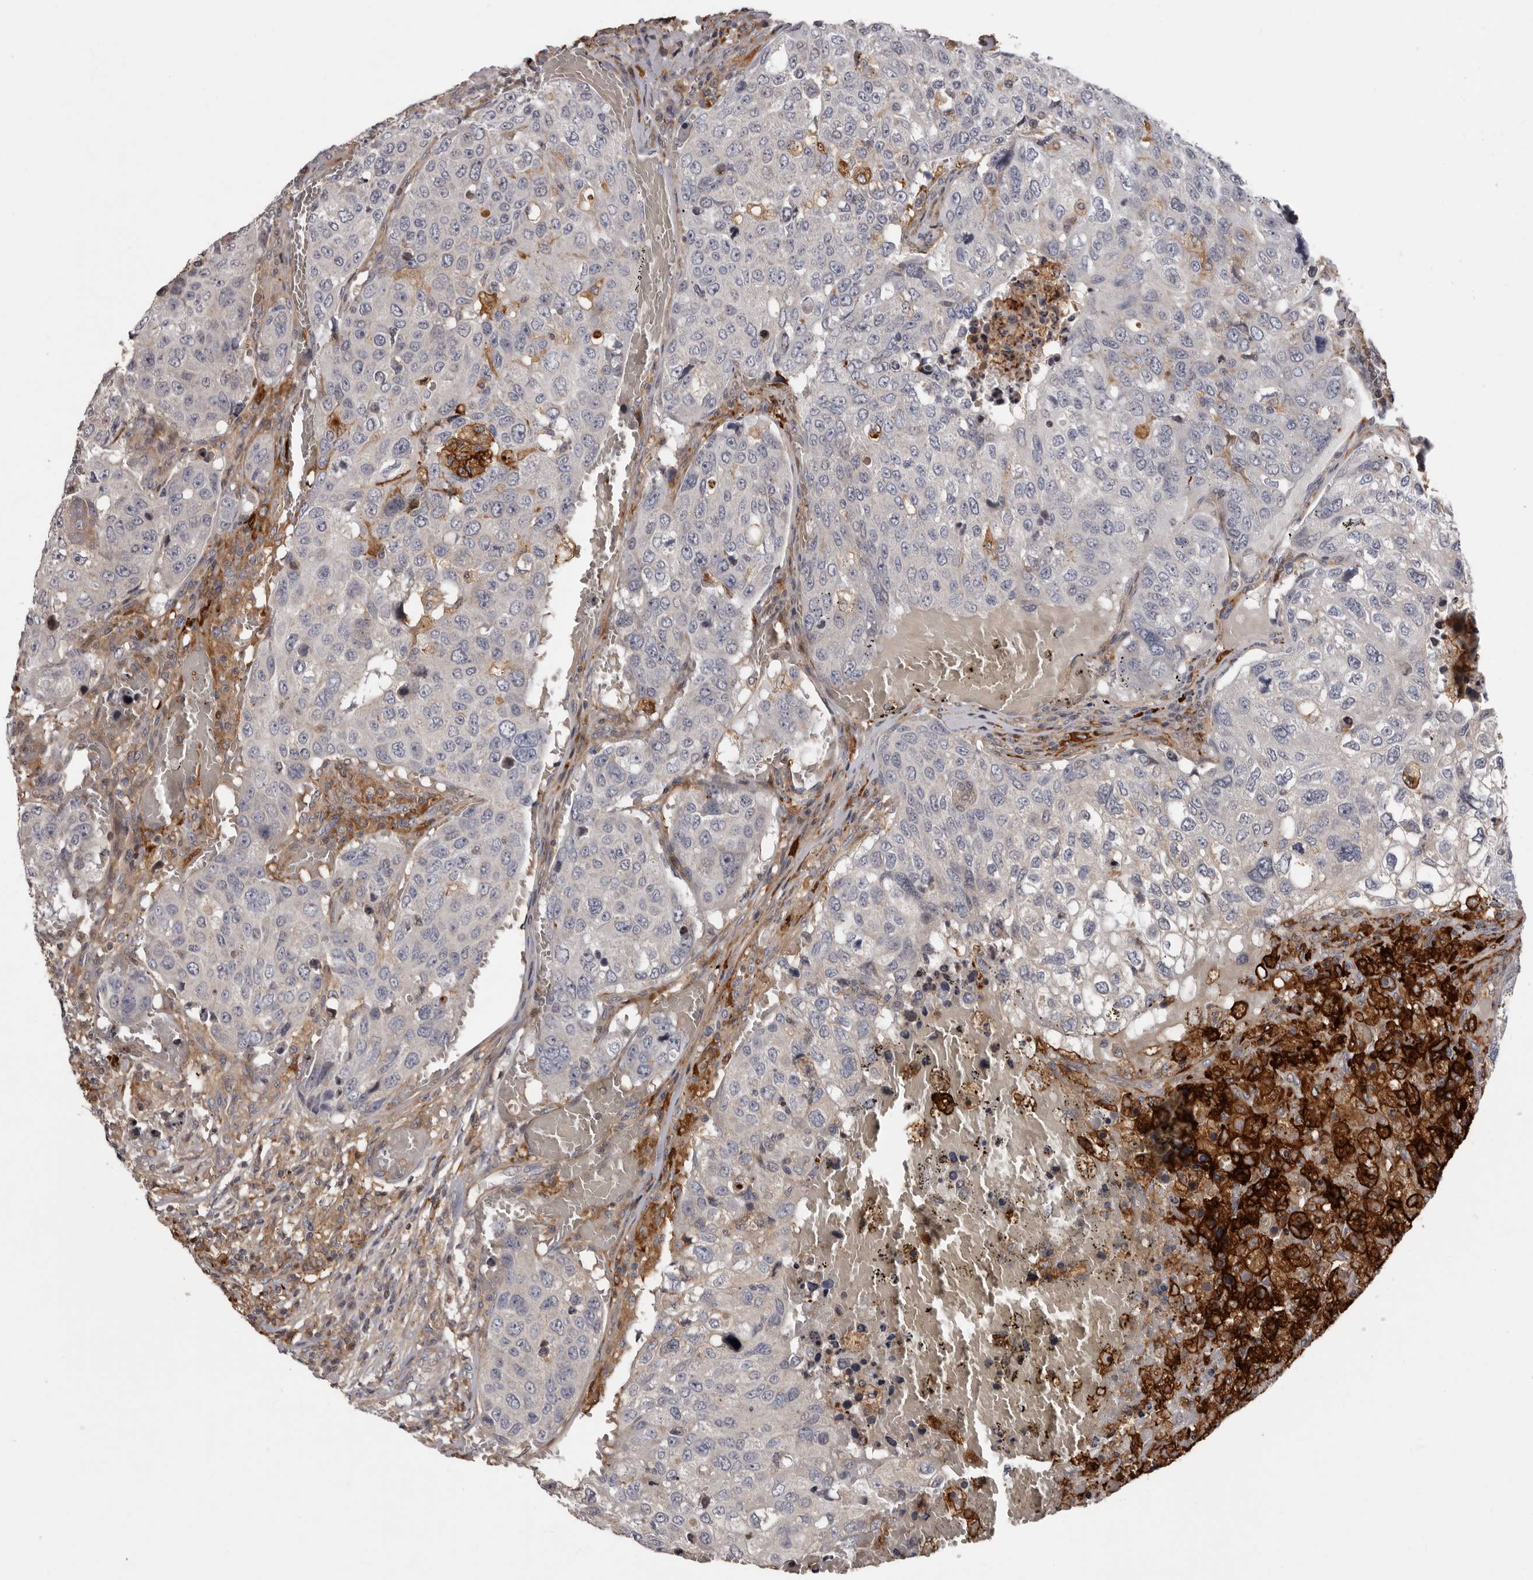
{"staining": {"intensity": "negative", "quantity": "none", "location": "none"}, "tissue": "urothelial cancer", "cell_type": "Tumor cells", "image_type": "cancer", "snomed": [{"axis": "morphology", "description": "Urothelial carcinoma, High grade"}, {"axis": "topography", "description": "Lymph node"}, {"axis": "topography", "description": "Urinary bladder"}], "caption": "High power microscopy photomicrograph of an immunohistochemistry (IHC) image of urothelial cancer, revealing no significant positivity in tumor cells.", "gene": "FGFR4", "patient": {"sex": "male", "age": 51}}